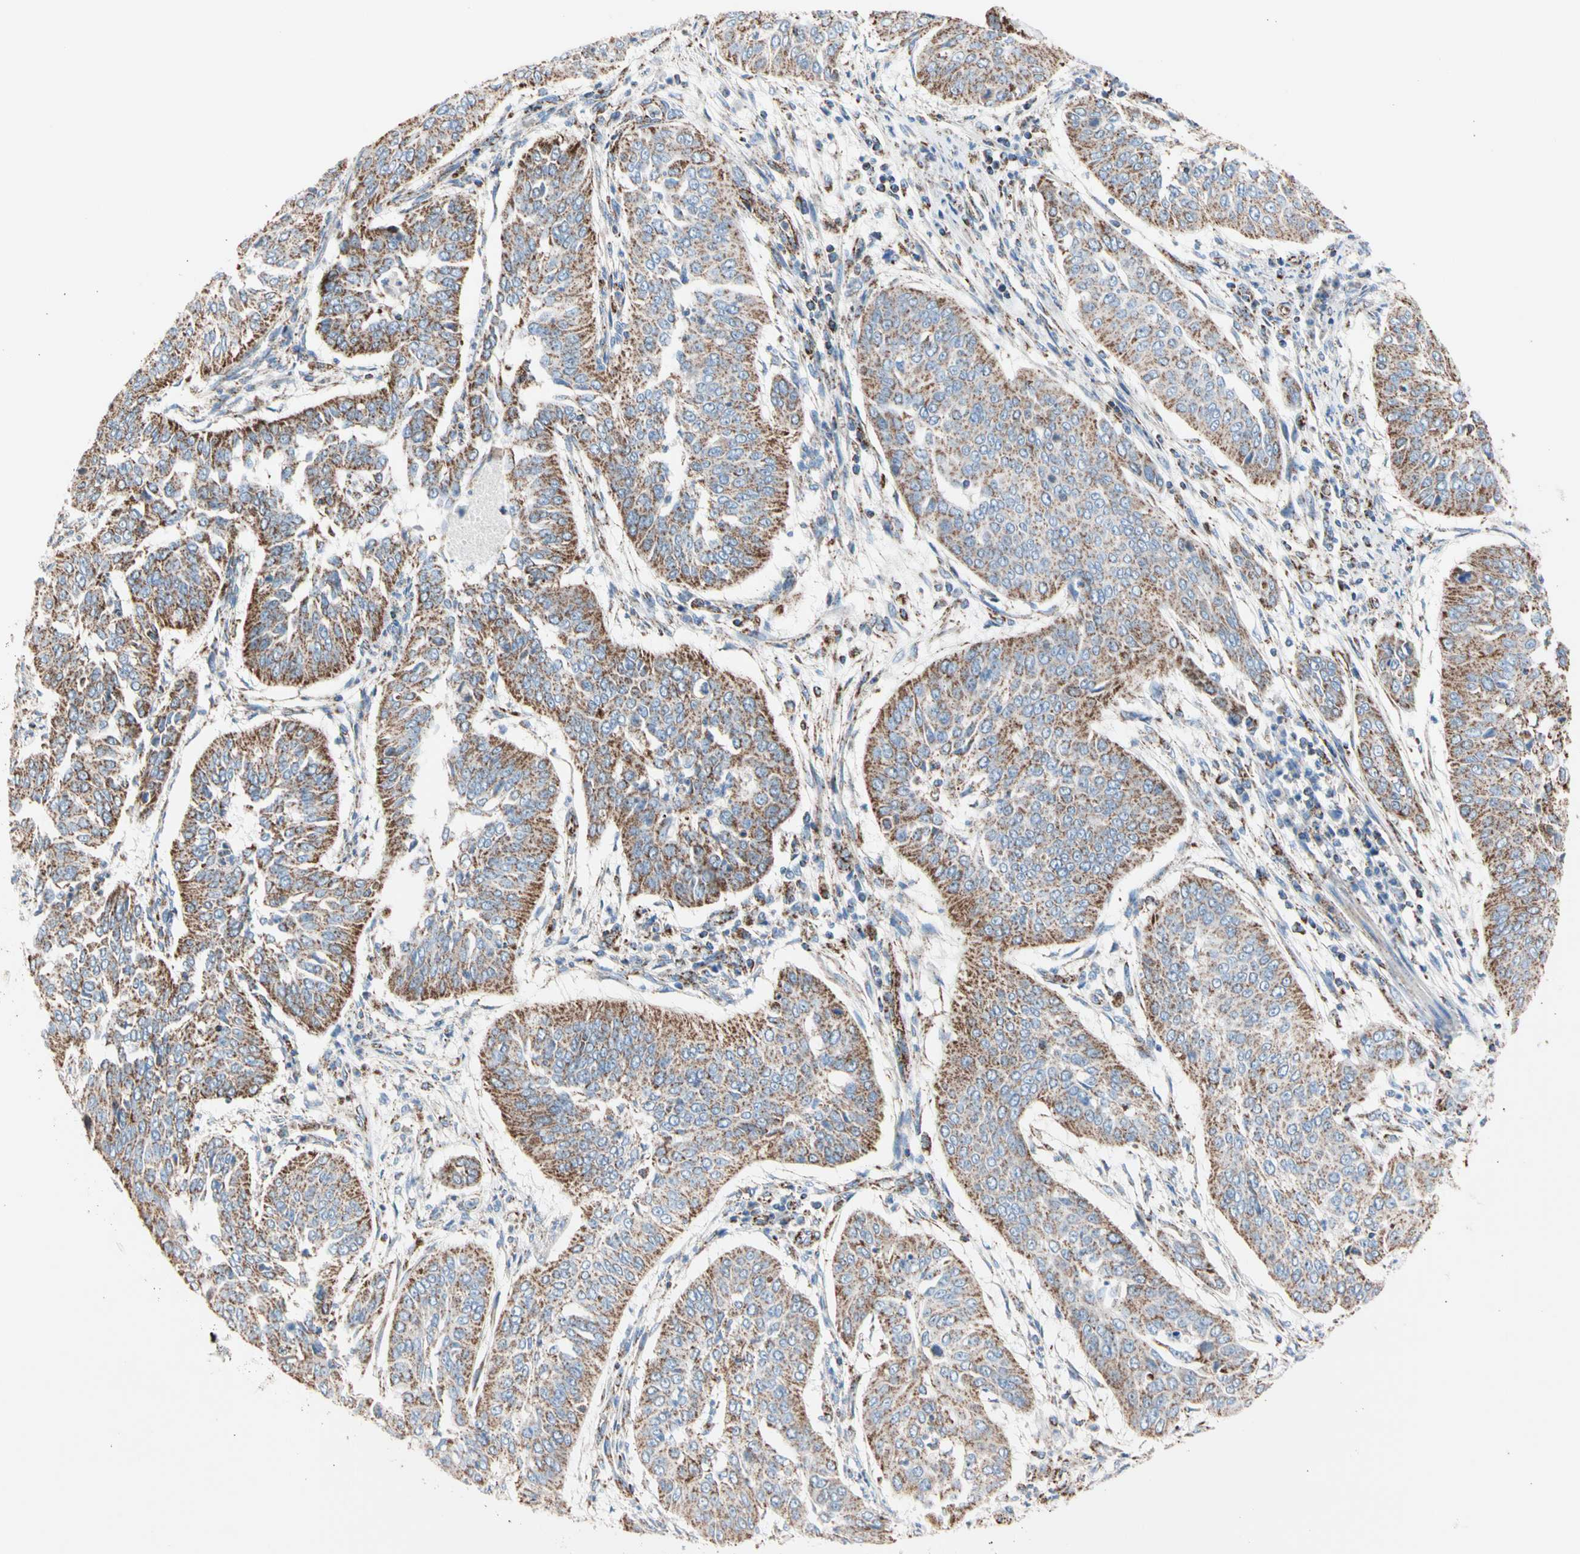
{"staining": {"intensity": "strong", "quantity": ">75%", "location": "cytoplasmic/membranous"}, "tissue": "cervical cancer", "cell_type": "Tumor cells", "image_type": "cancer", "snomed": [{"axis": "morphology", "description": "Normal tissue, NOS"}, {"axis": "morphology", "description": "Squamous cell carcinoma, NOS"}, {"axis": "topography", "description": "Cervix"}], "caption": "Immunohistochemistry image of cervical cancer (squamous cell carcinoma) stained for a protein (brown), which exhibits high levels of strong cytoplasmic/membranous expression in about >75% of tumor cells.", "gene": "HK1", "patient": {"sex": "female", "age": 39}}